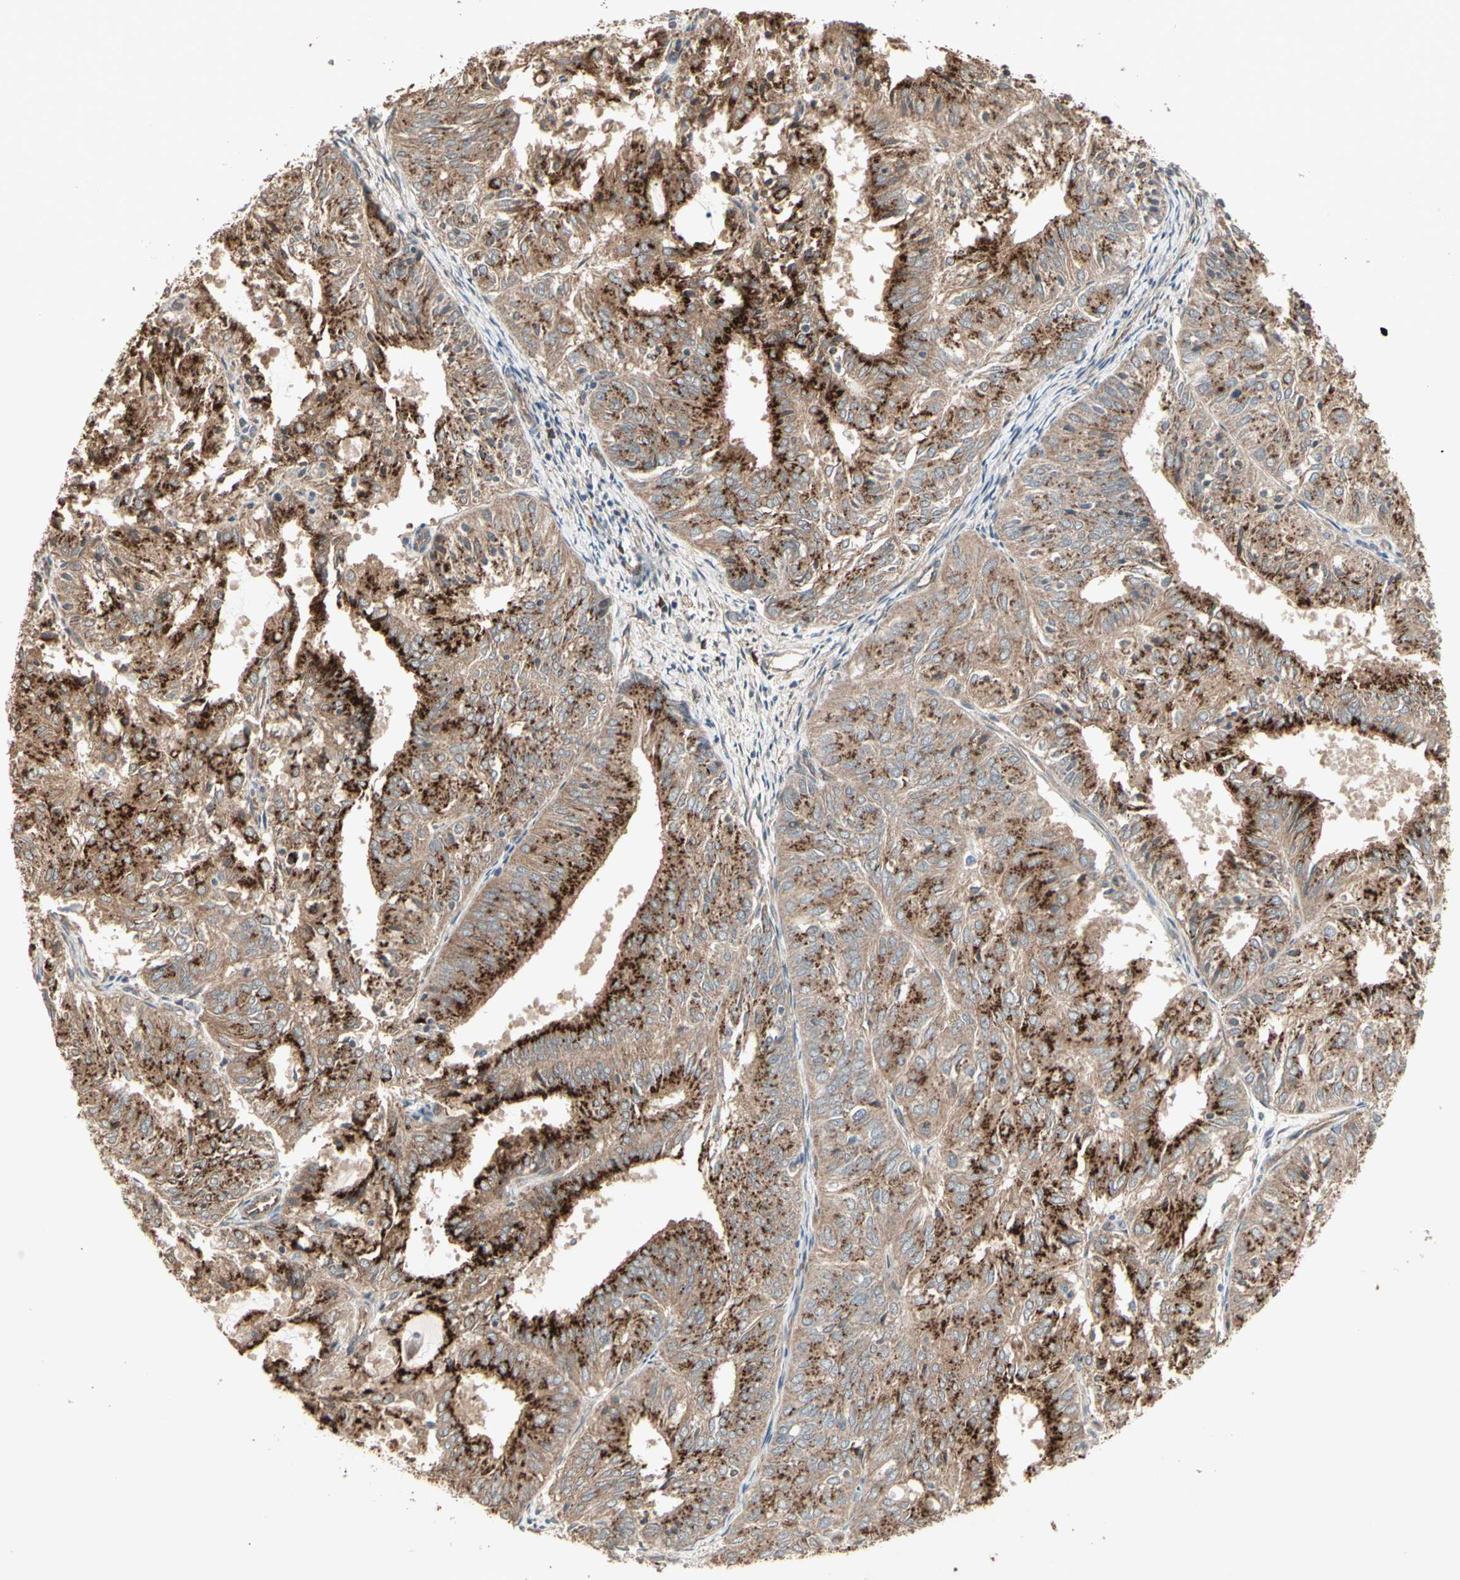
{"staining": {"intensity": "strong", "quantity": ">75%", "location": "cytoplasmic/membranous"}, "tissue": "endometrial cancer", "cell_type": "Tumor cells", "image_type": "cancer", "snomed": [{"axis": "morphology", "description": "Adenocarcinoma, NOS"}, {"axis": "topography", "description": "Uterus"}], "caption": "Adenocarcinoma (endometrial) was stained to show a protein in brown. There is high levels of strong cytoplasmic/membranous expression in approximately >75% of tumor cells.", "gene": "GALNT3", "patient": {"sex": "female", "age": 60}}